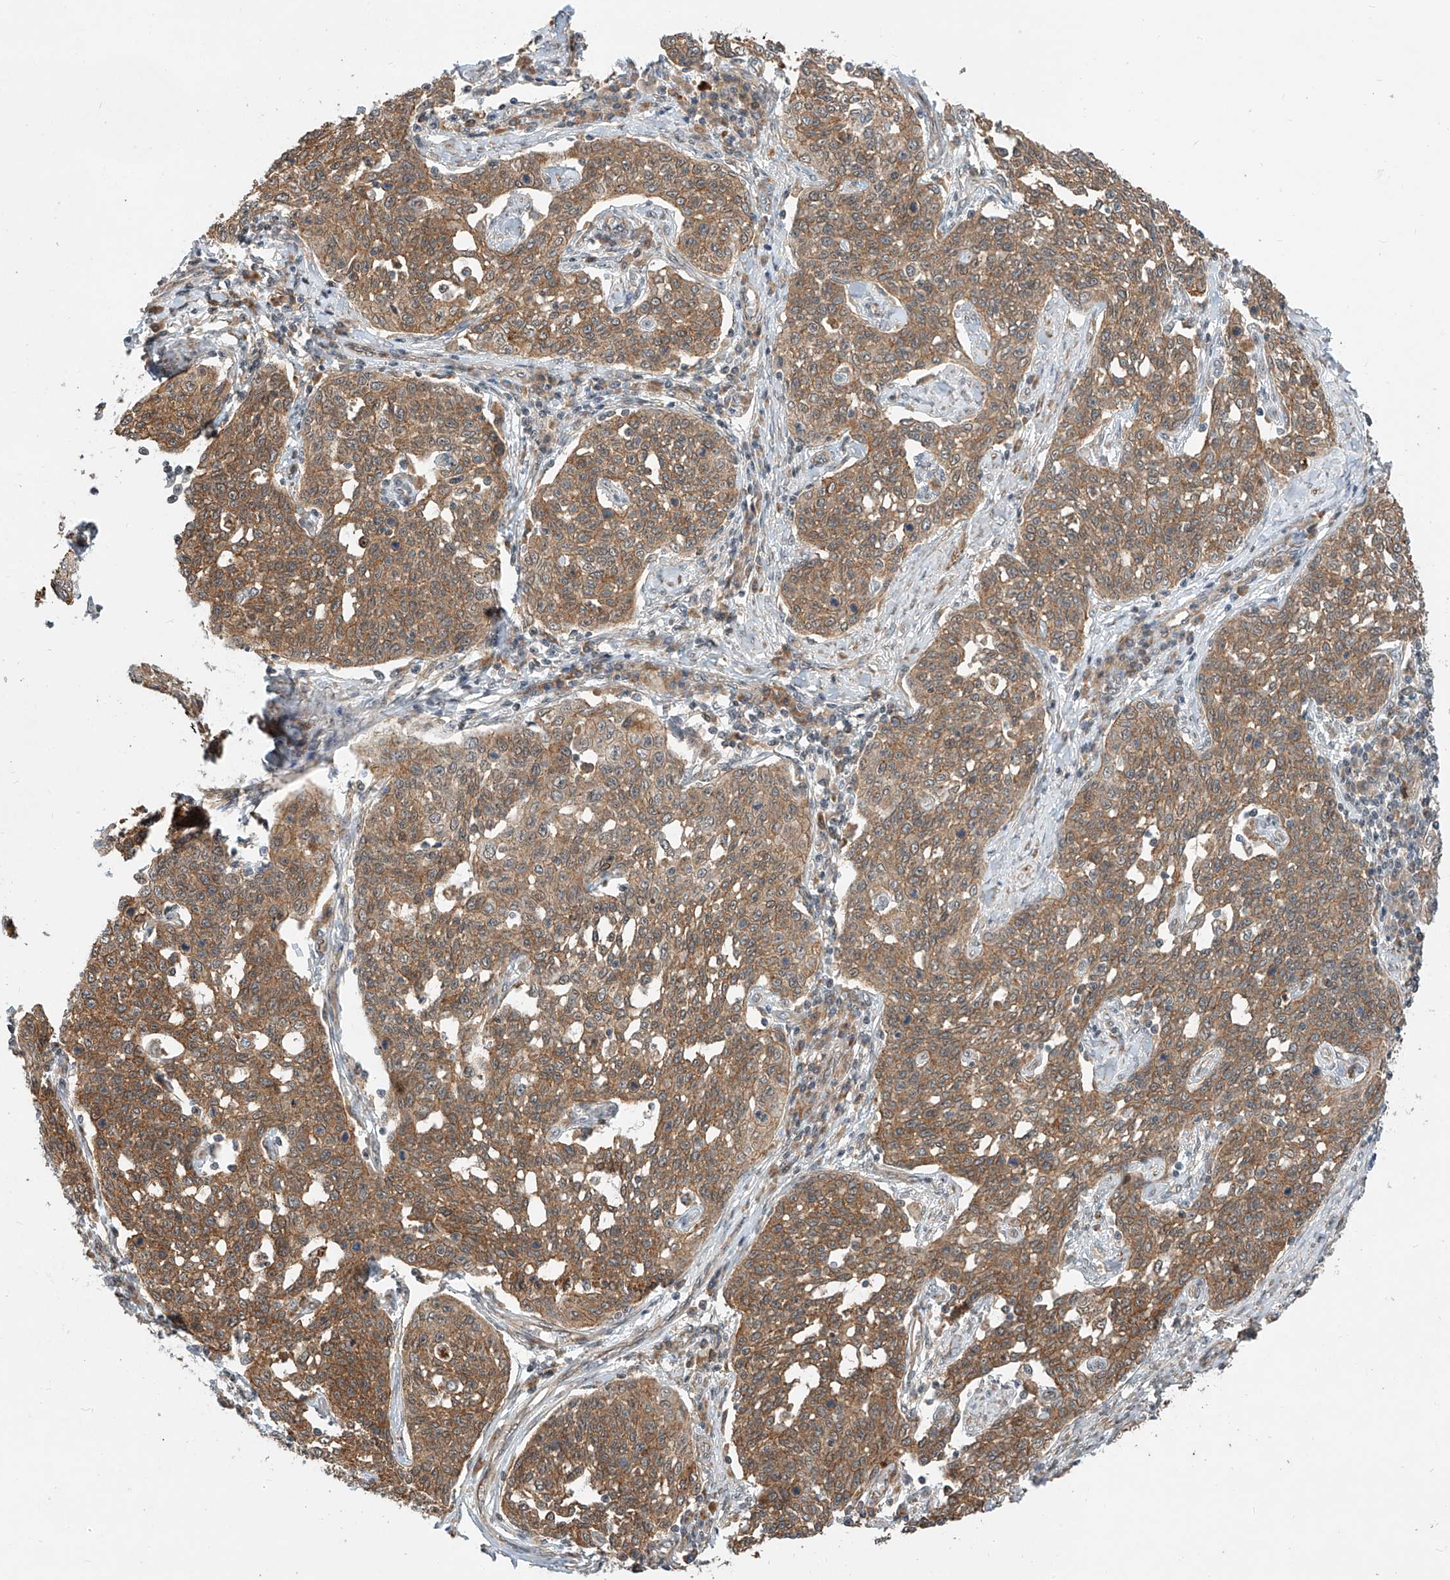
{"staining": {"intensity": "moderate", "quantity": ">75%", "location": "cytoplasmic/membranous"}, "tissue": "cervical cancer", "cell_type": "Tumor cells", "image_type": "cancer", "snomed": [{"axis": "morphology", "description": "Squamous cell carcinoma, NOS"}, {"axis": "topography", "description": "Cervix"}], "caption": "About >75% of tumor cells in human cervical squamous cell carcinoma show moderate cytoplasmic/membranous protein positivity as visualized by brown immunohistochemical staining.", "gene": "CPAMD8", "patient": {"sex": "female", "age": 34}}